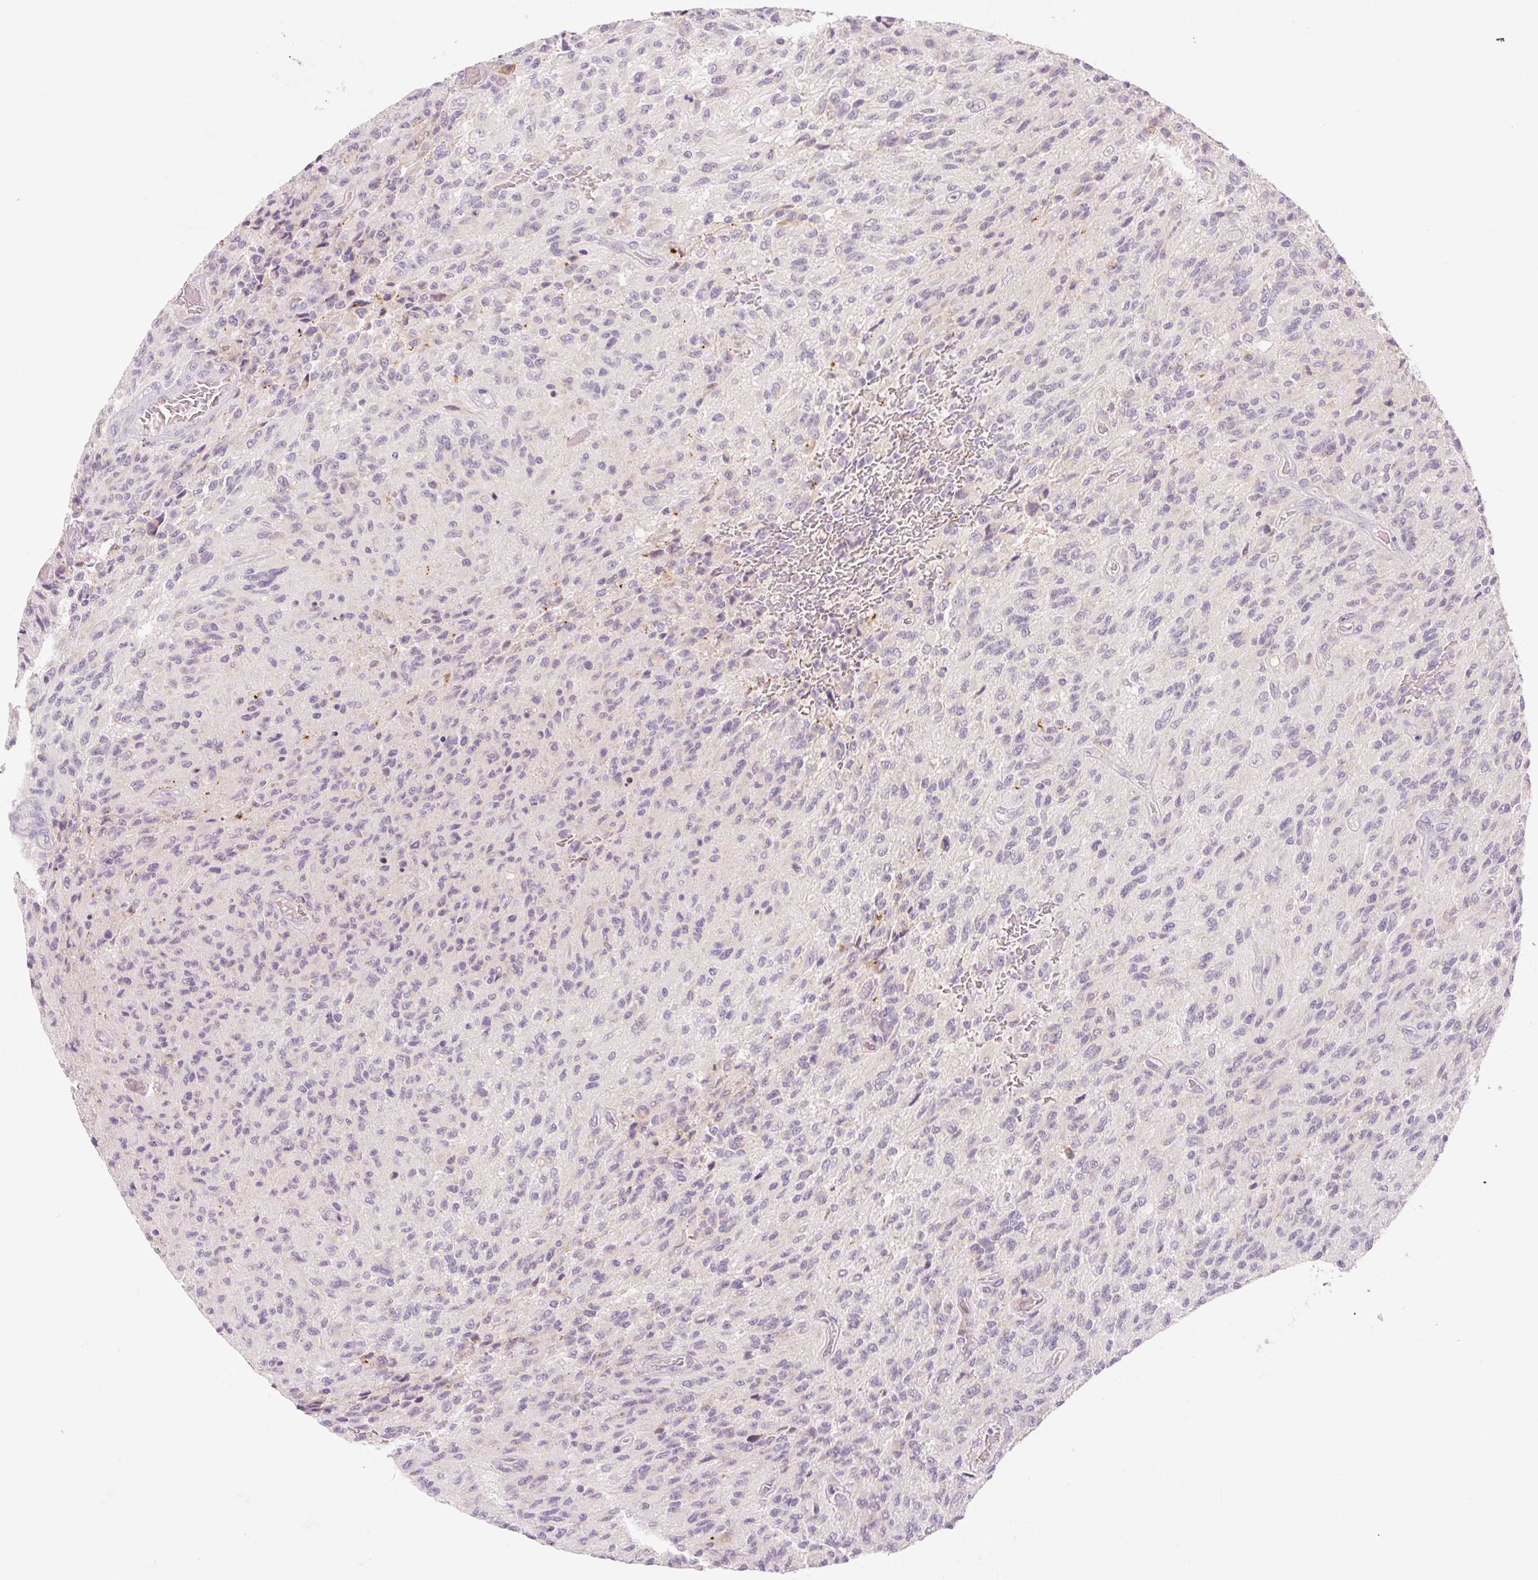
{"staining": {"intensity": "negative", "quantity": "none", "location": "none"}, "tissue": "glioma", "cell_type": "Tumor cells", "image_type": "cancer", "snomed": [{"axis": "morphology", "description": "Normal tissue, NOS"}, {"axis": "morphology", "description": "Glioma, malignant, High grade"}, {"axis": "topography", "description": "Cerebral cortex"}], "caption": "High-grade glioma (malignant) was stained to show a protein in brown. There is no significant positivity in tumor cells.", "gene": "MYO1D", "patient": {"sex": "male", "age": 56}}